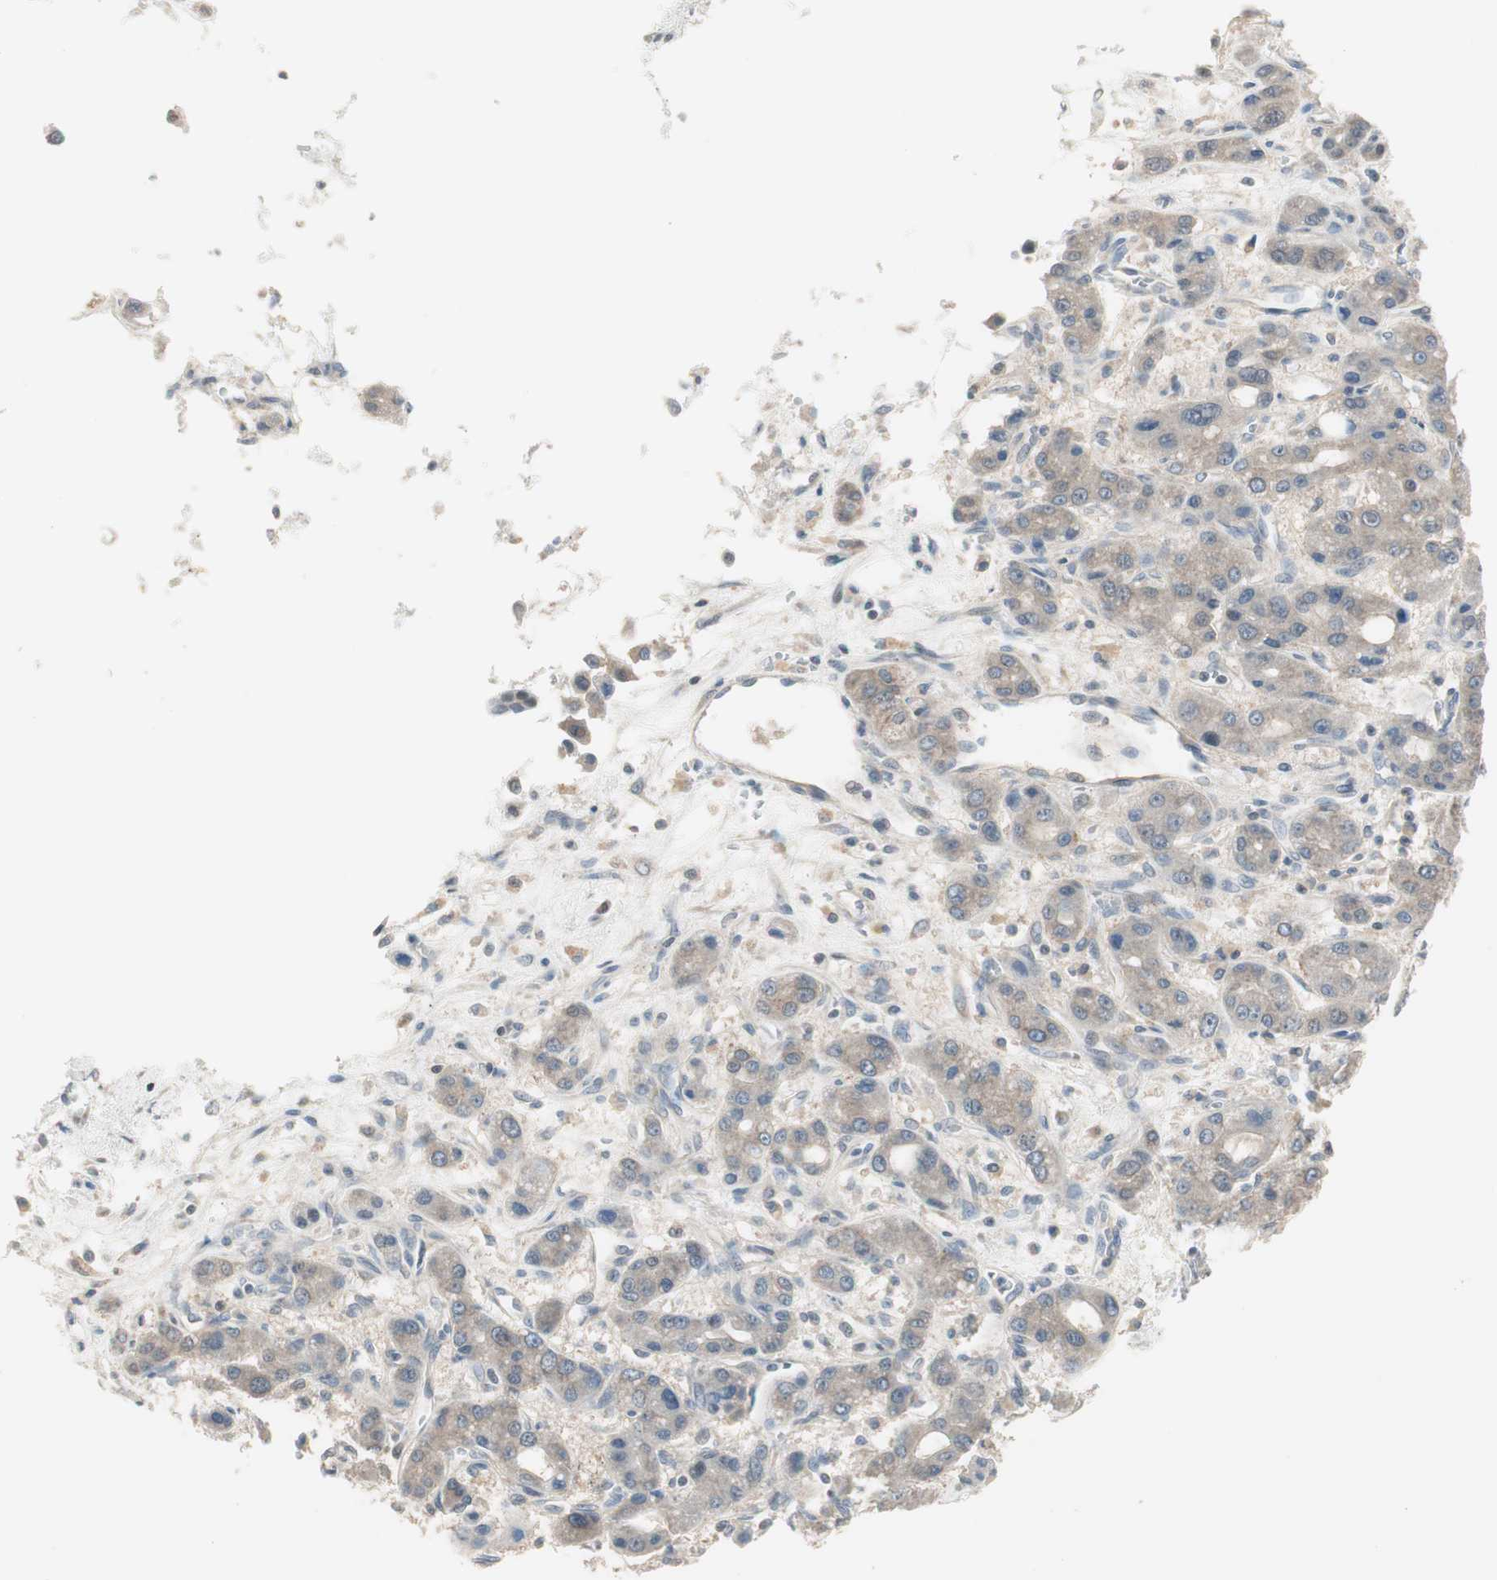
{"staining": {"intensity": "weak", "quantity": ">75%", "location": "cytoplasmic/membranous"}, "tissue": "liver cancer", "cell_type": "Tumor cells", "image_type": "cancer", "snomed": [{"axis": "morphology", "description": "Carcinoma, Hepatocellular, NOS"}, {"axis": "topography", "description": "Liver"}], "caption": "Liver hepatocellular carcinoma stained with DAB (3,3'-diaminobenzidine) IHC demonstrates low levels of weak cytoplasmic/membranous positivity in approximately >75% of tumor cells.", "gene": "PDZK1", "patient": {"sex": "male", "age": 55}}